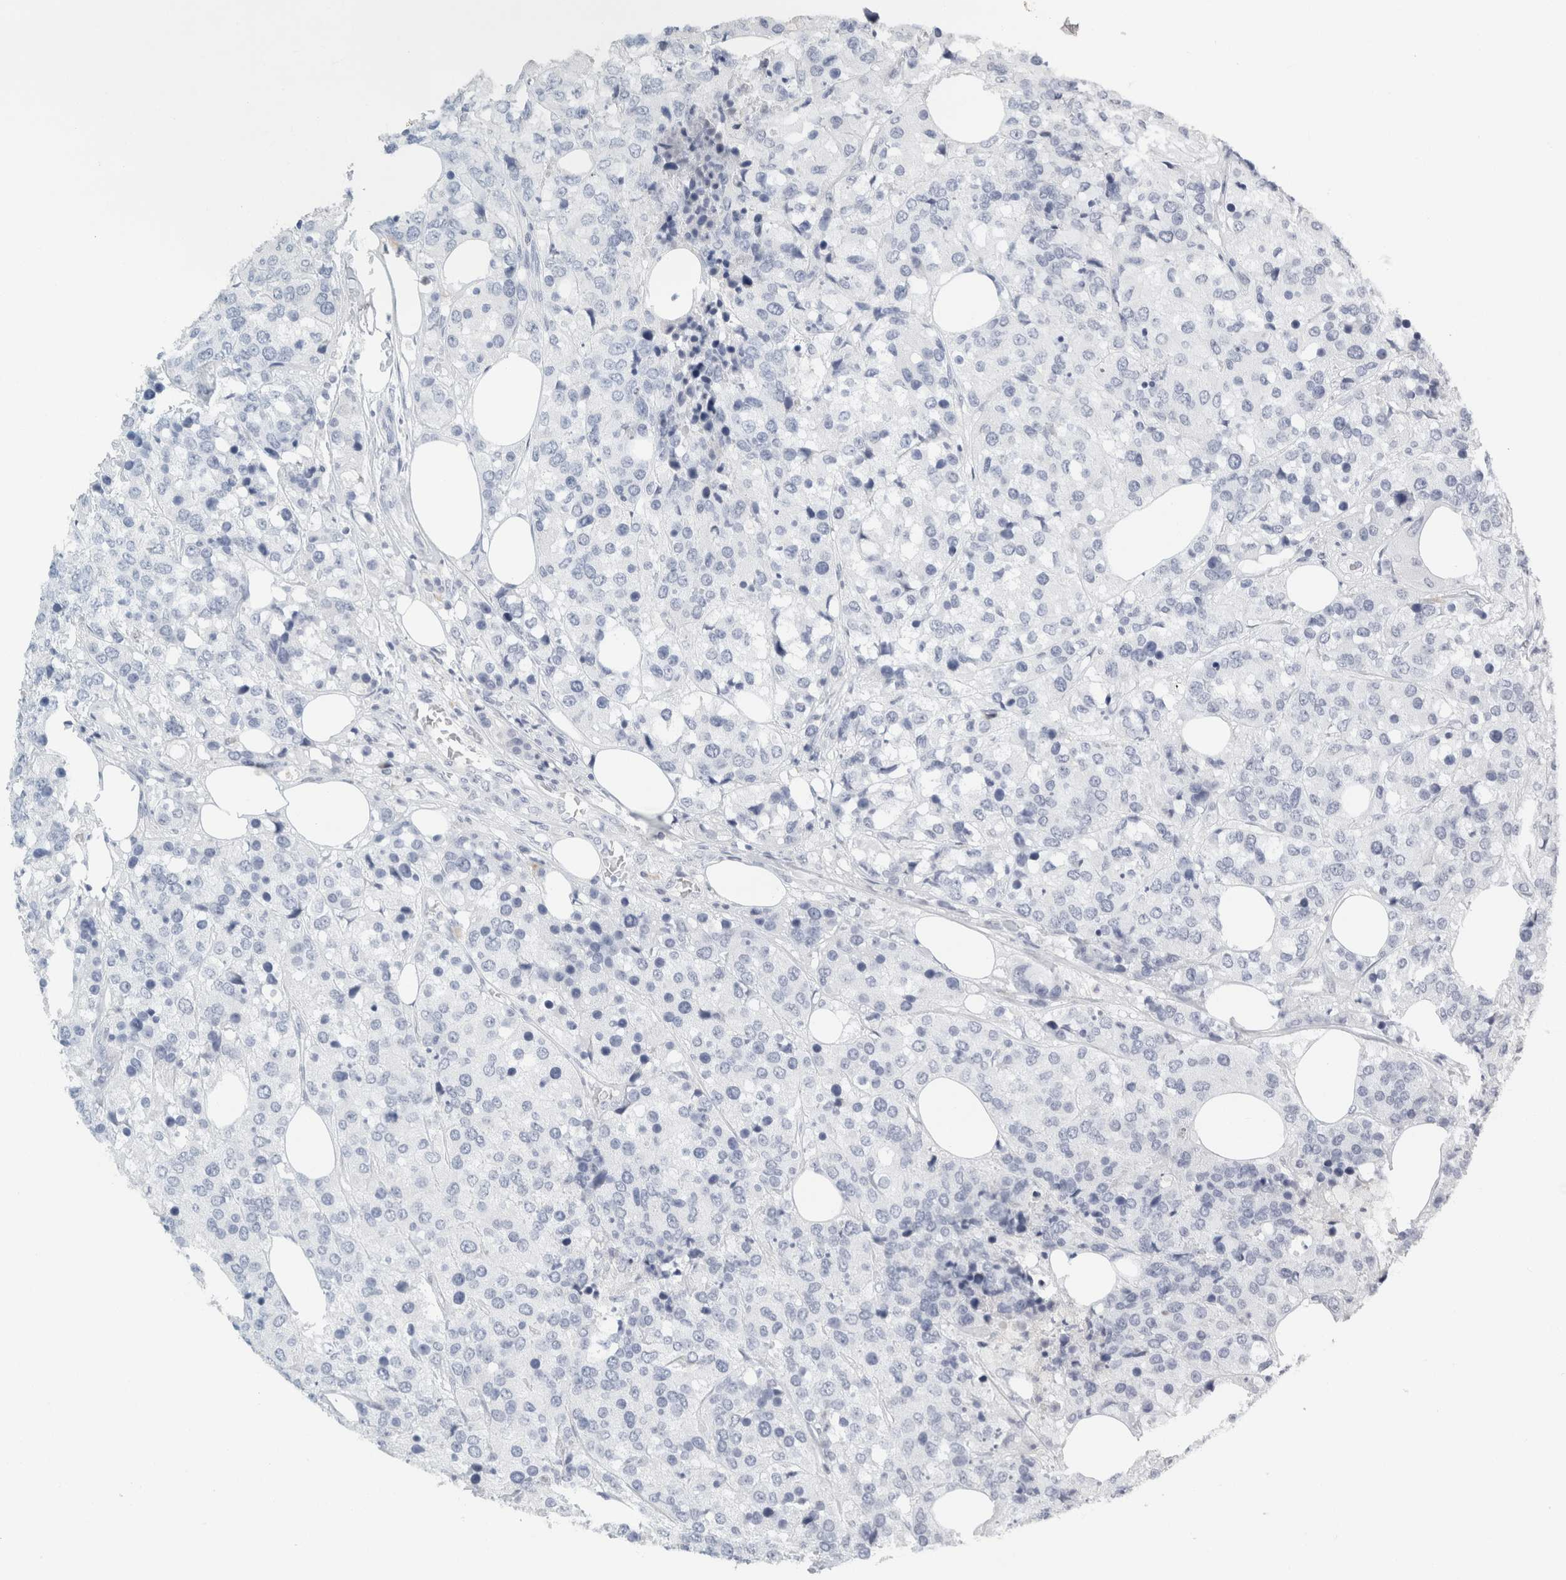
{"staining": {"intensity": "negative", "quantity": "none", "location": "none"}, "tissue": "breast cancer", "cell_type": "Tumor cells", "image_type": "cancer", "snomed": [{"axis": "morphology", "description": "Lobular carcinoma"}, {"axis": "topography", "description": "Breast"}], "caption": "Tumor cells are negative for brown protein staining in breast cancer (lobular carcinoma). (Immunohistochemistry, brightfield microscopy, high magnification).", "gene": "TSPAN8", "patient": {"sex": "female", "age": 59}}